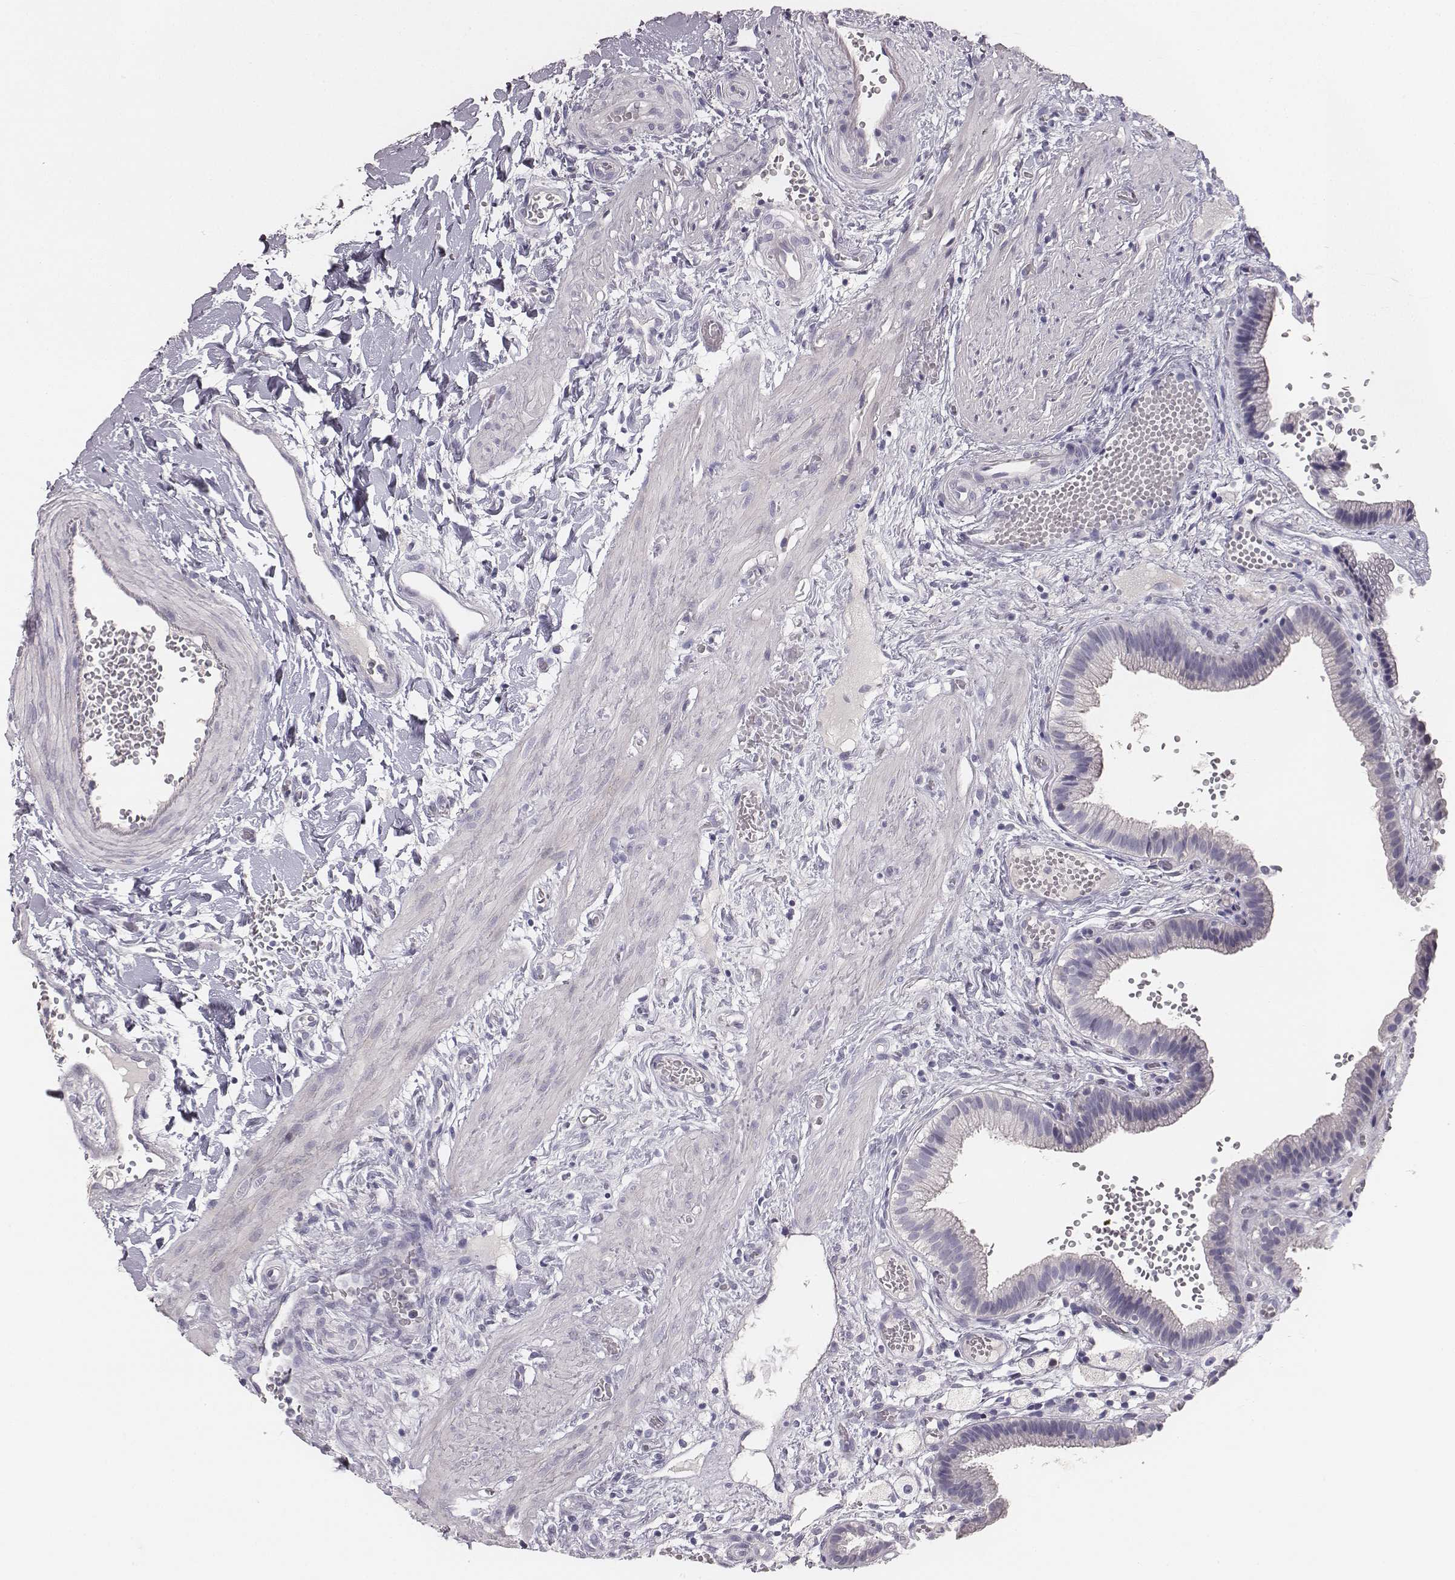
{"staining": {"intensity": "negative", "quantity": "none", "location": "none"}, "tissue": "gallbladder", "cell_type": "Glandular cells", "image_type": "normal", "snomed": [{"axis": "morphology", "description": "Normal tissue, NOS"}, {"axis": "topography", "description": "Gallbladder"}], "caption": "Immunohistochemistry of normal human gallbladder displays no staining in glandular cells.", "gene": "MYH6", "patient": {"sex": "female", "age": 24}}